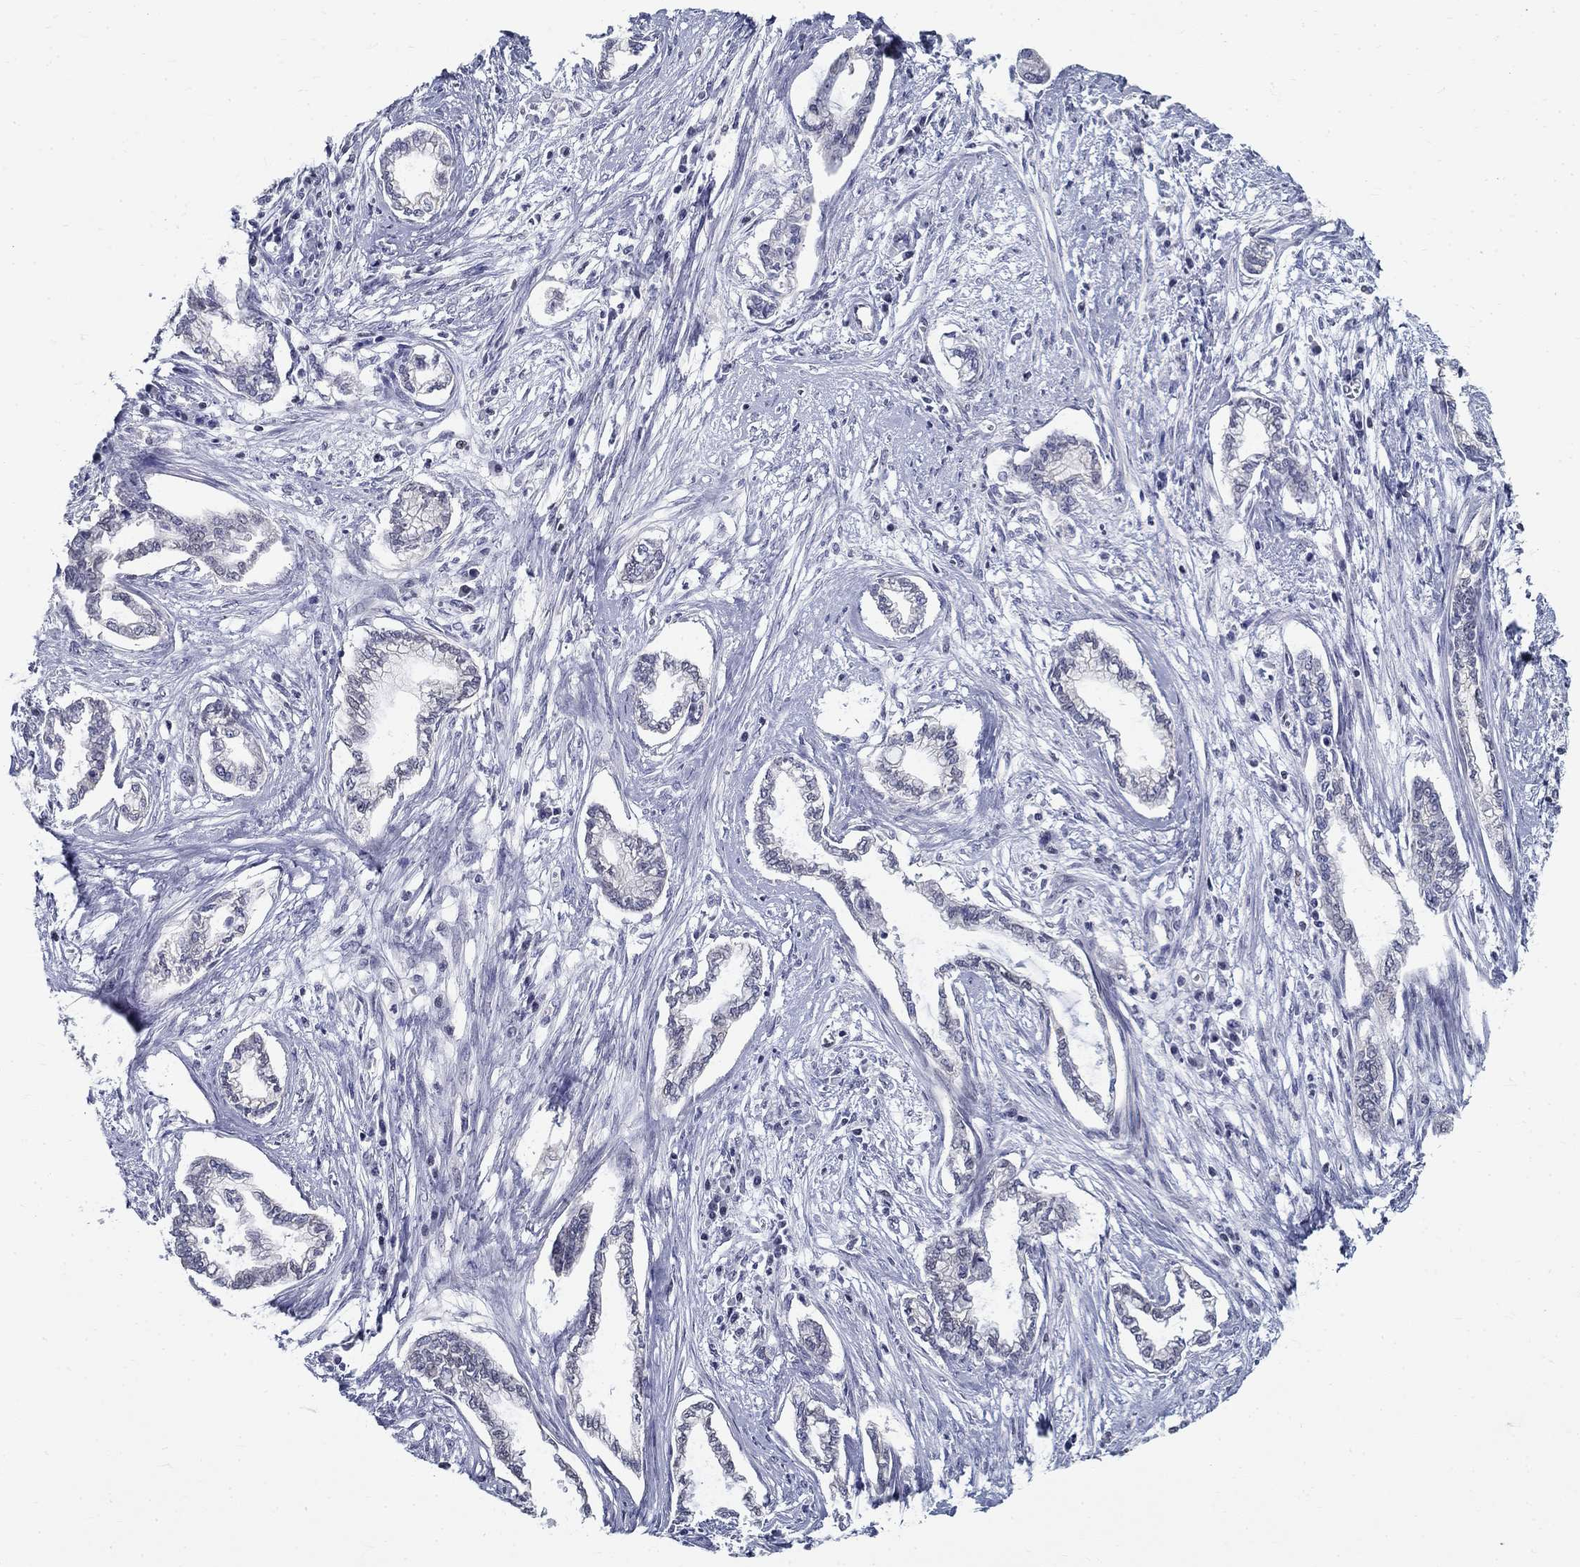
{"staining": {"intensity": "negative", "quantity": "none", "location": "none"}, "tissue": "cervical cancer", "cell_type": "Tumor cells", "image_type": "cancer", "snomed": [{"axis": "morphology", "description": "Adenocarcinoma, NOS"}, {"axis": "topography", "description": "Cervix"}], "caption": "Immunohistochemistry micrograph of human cervical cancer stained for a protein (brown), which demonstrates no staining in tumor cells. (Stains: DAB (3,3'-diaminobenzidine) immunohistochemistry (IHC) with hematoxylin counter stain, Microscopy: brightfield microscopy at high magnification).", "gene": "GUCA1A", "patient": {"sex": "female", "age": 62}}